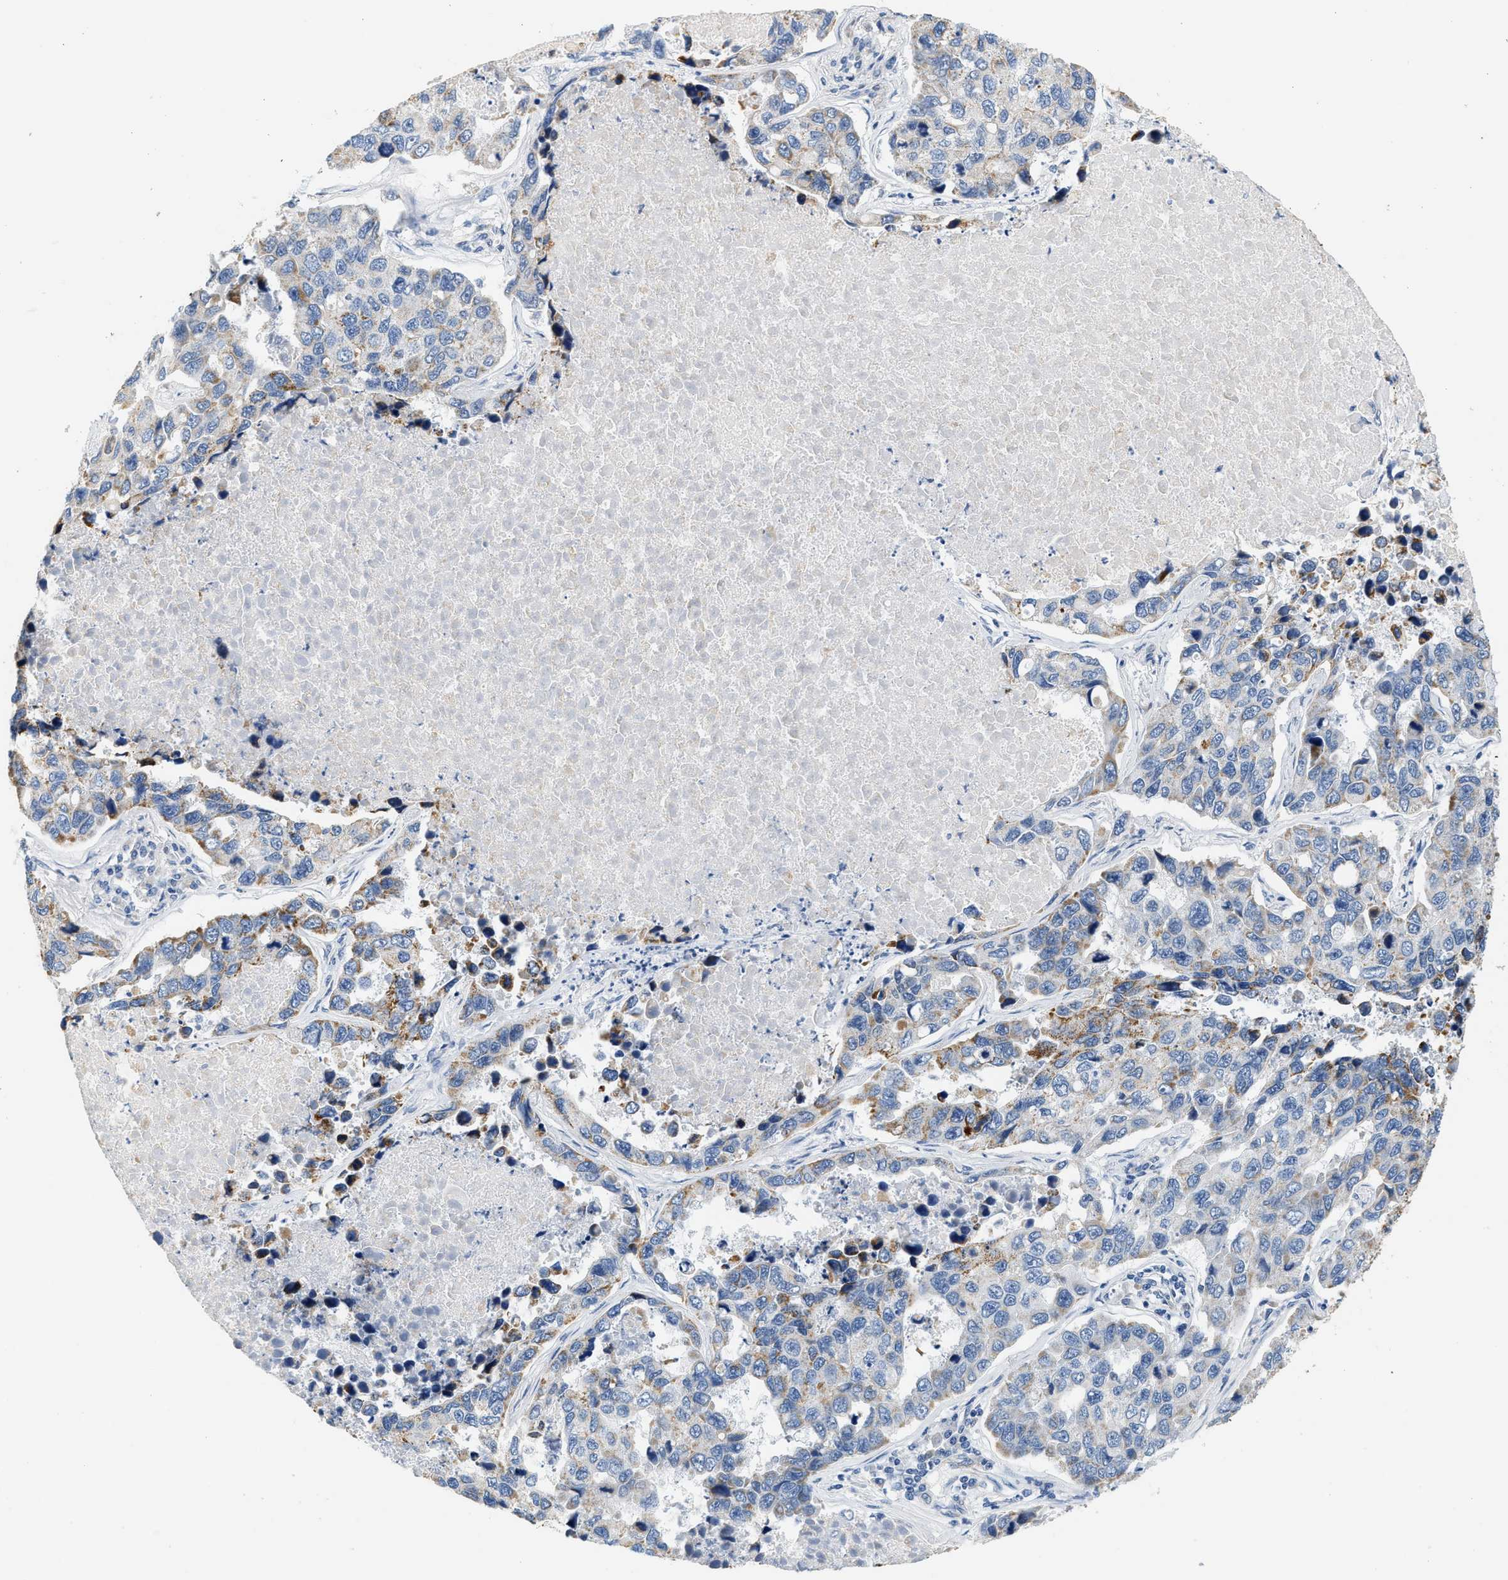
{"staining": {"intensity": "moderate", "quantity": "<25%", "location": "cytoplasmic/membranous"}, "tissue": "lung cancer", "cell_type": "Tumor cells", "image_type": "cancer", "snomed": [{"axis": "morphology", "description": "Adenocarcinoma, NOS"}, {"axis": "topography", "description": "Lung"}], "caption": "Human lung cancer stained with a brown dye shows moderate cytoplasmic/membranous positive staining in about <25% of tumor cells.", "gene": "SHMT2", "patient": {"sex": "male", "age": 64}}